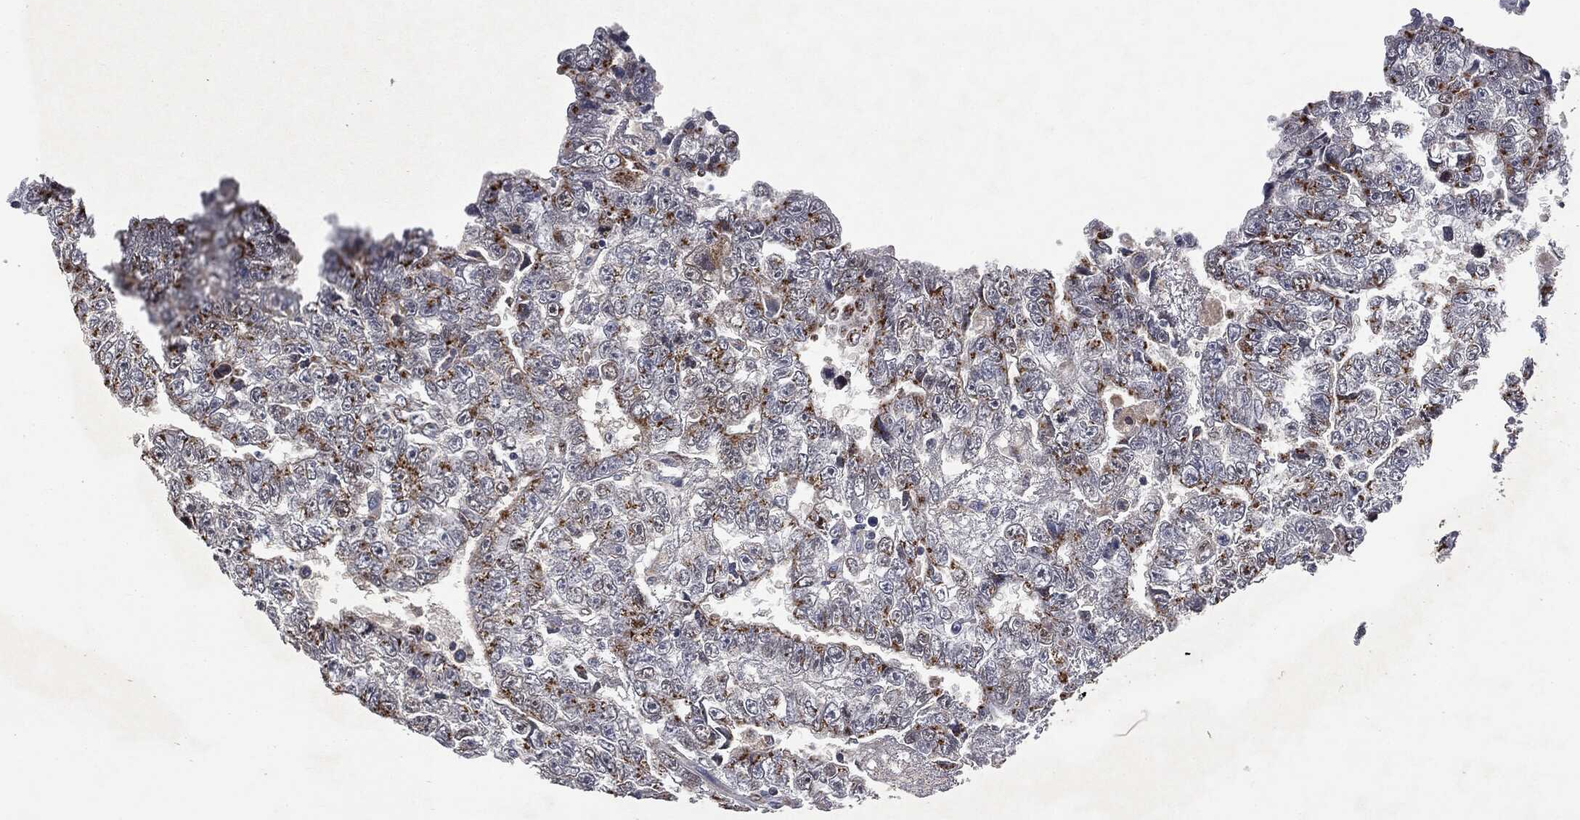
{"staining": {"intensity": "moderate", "quantity": "25%-75%", "location": "cytoplasmic/membranous"}, "tissue": "testis cancer", "cell_type": "Tumor cells", "image_type": "cancer", "snomed": [{"axis": "morphology", "description": "Carcinoma, Embryonal, NOS"}, {"axis": "topography", "description": "Testis"}], "caption": "Testis embryonal carcinoma stained with IHC shows moderate cytoplasmic/membranous staining in approximately 25%-75% of tumor cells.", "gene": "CASD1", "patient": {"sex": "male", "age": 25}}